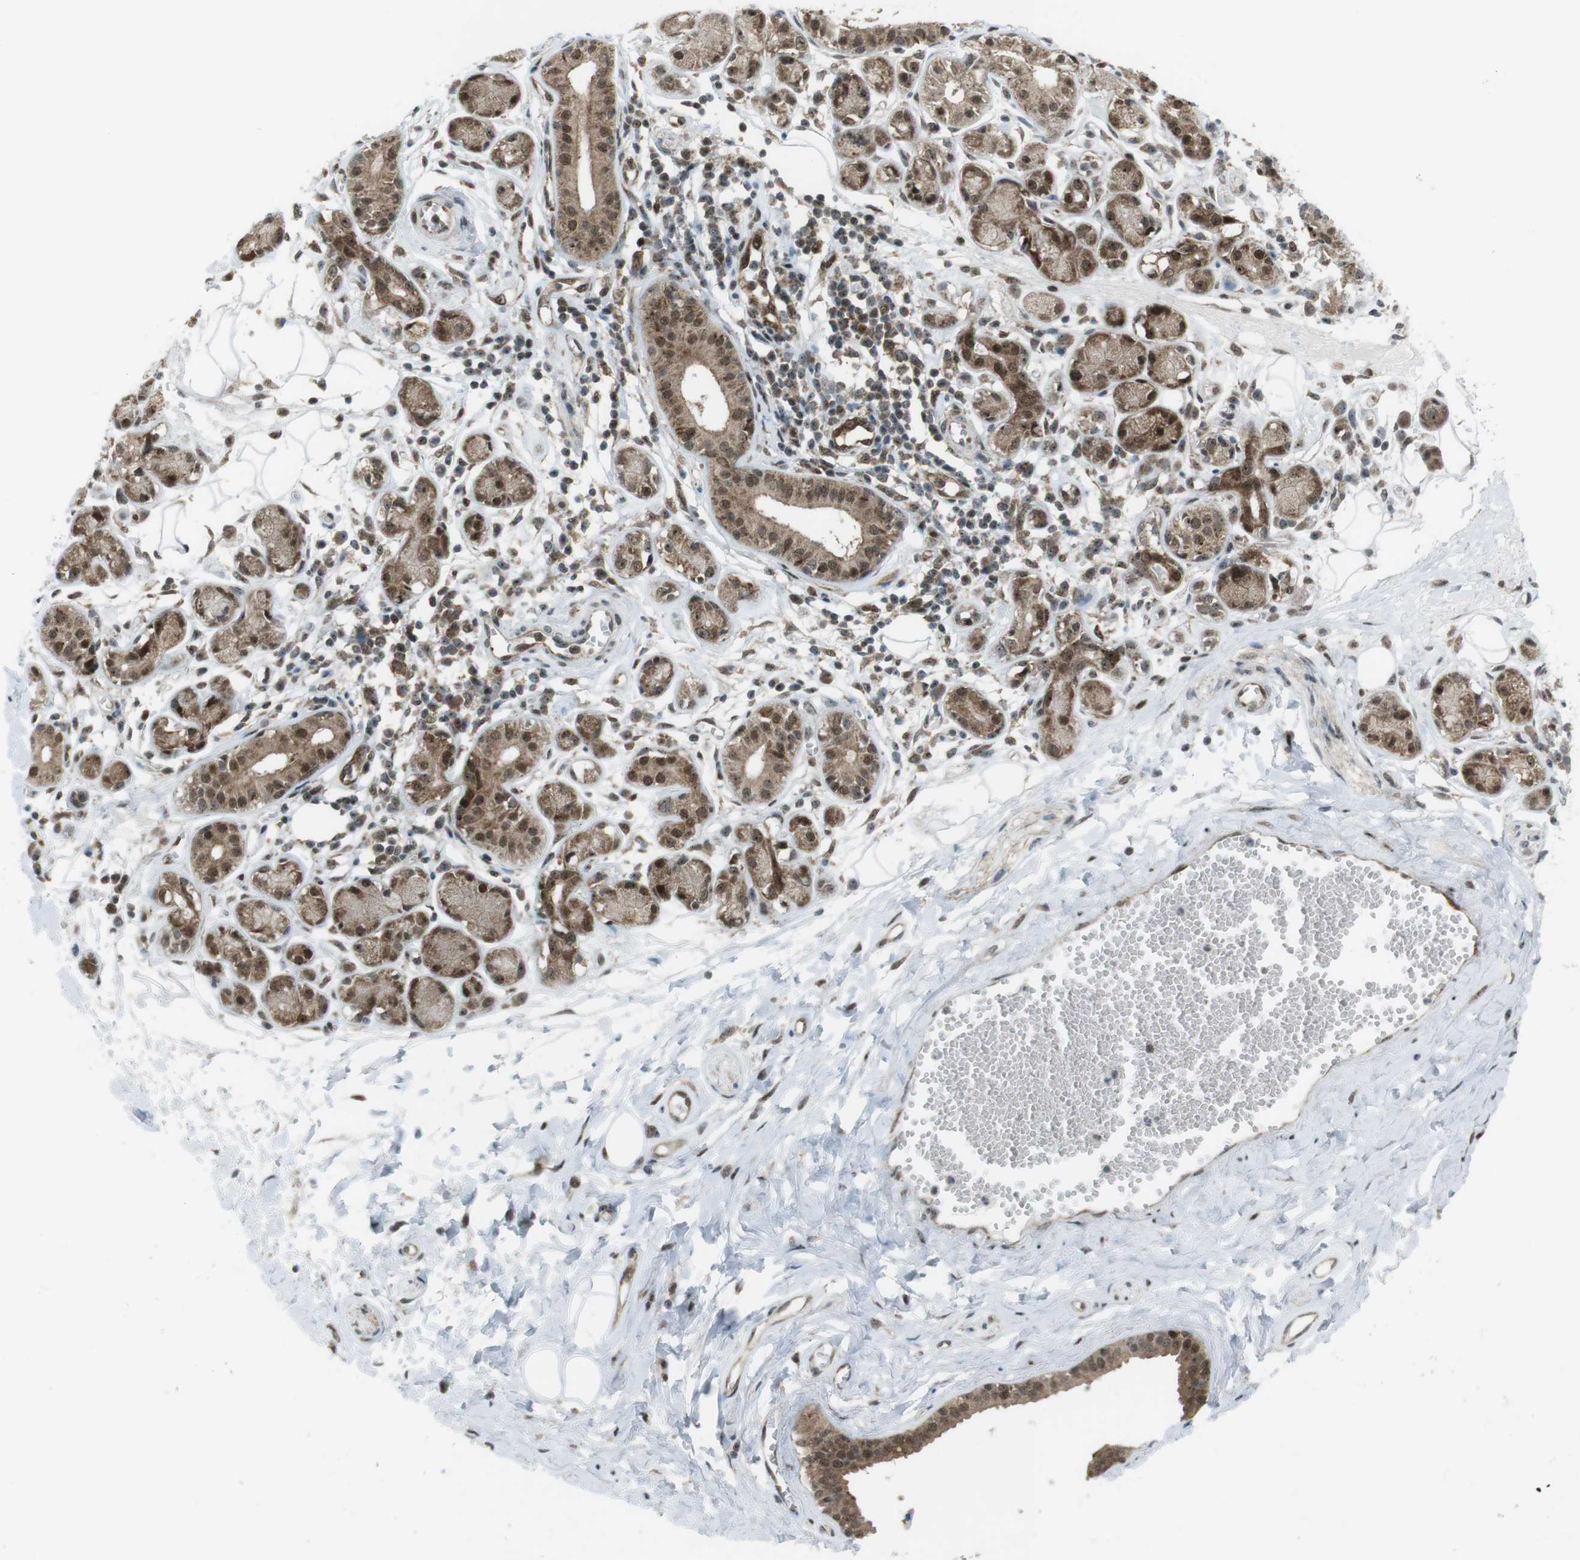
{"staining": {"intensity": "moderate", "quantity": ">75%", "location": "nuclear"}, "tissue": "adipose tissue", "cell_type": "Adipocytes", "image_type": "normal", "snomed": [{"axis": "morphology", "description": "Normal tissue, NOS"}, {"axis": "morphology", "description": "Inflammation, NOS"}, {"axis": "topography", "description": "Salivary gland"}, {"axis": "topography", "description": "Peripheral nerve tissue"}], "caption": "High-magnification brightfield microscopy of unremarkable adipose tissue stained with DAB (brown) and counterstained with hematoxylin (blue). adipocytes exhibit moderate nuclear expression is seen in about>75% of cells. The protein is shown in brown color, while the nuclei are stained blue.", "gene": "CSNK1D", "patient": {"sex": "female", "age": 75}}